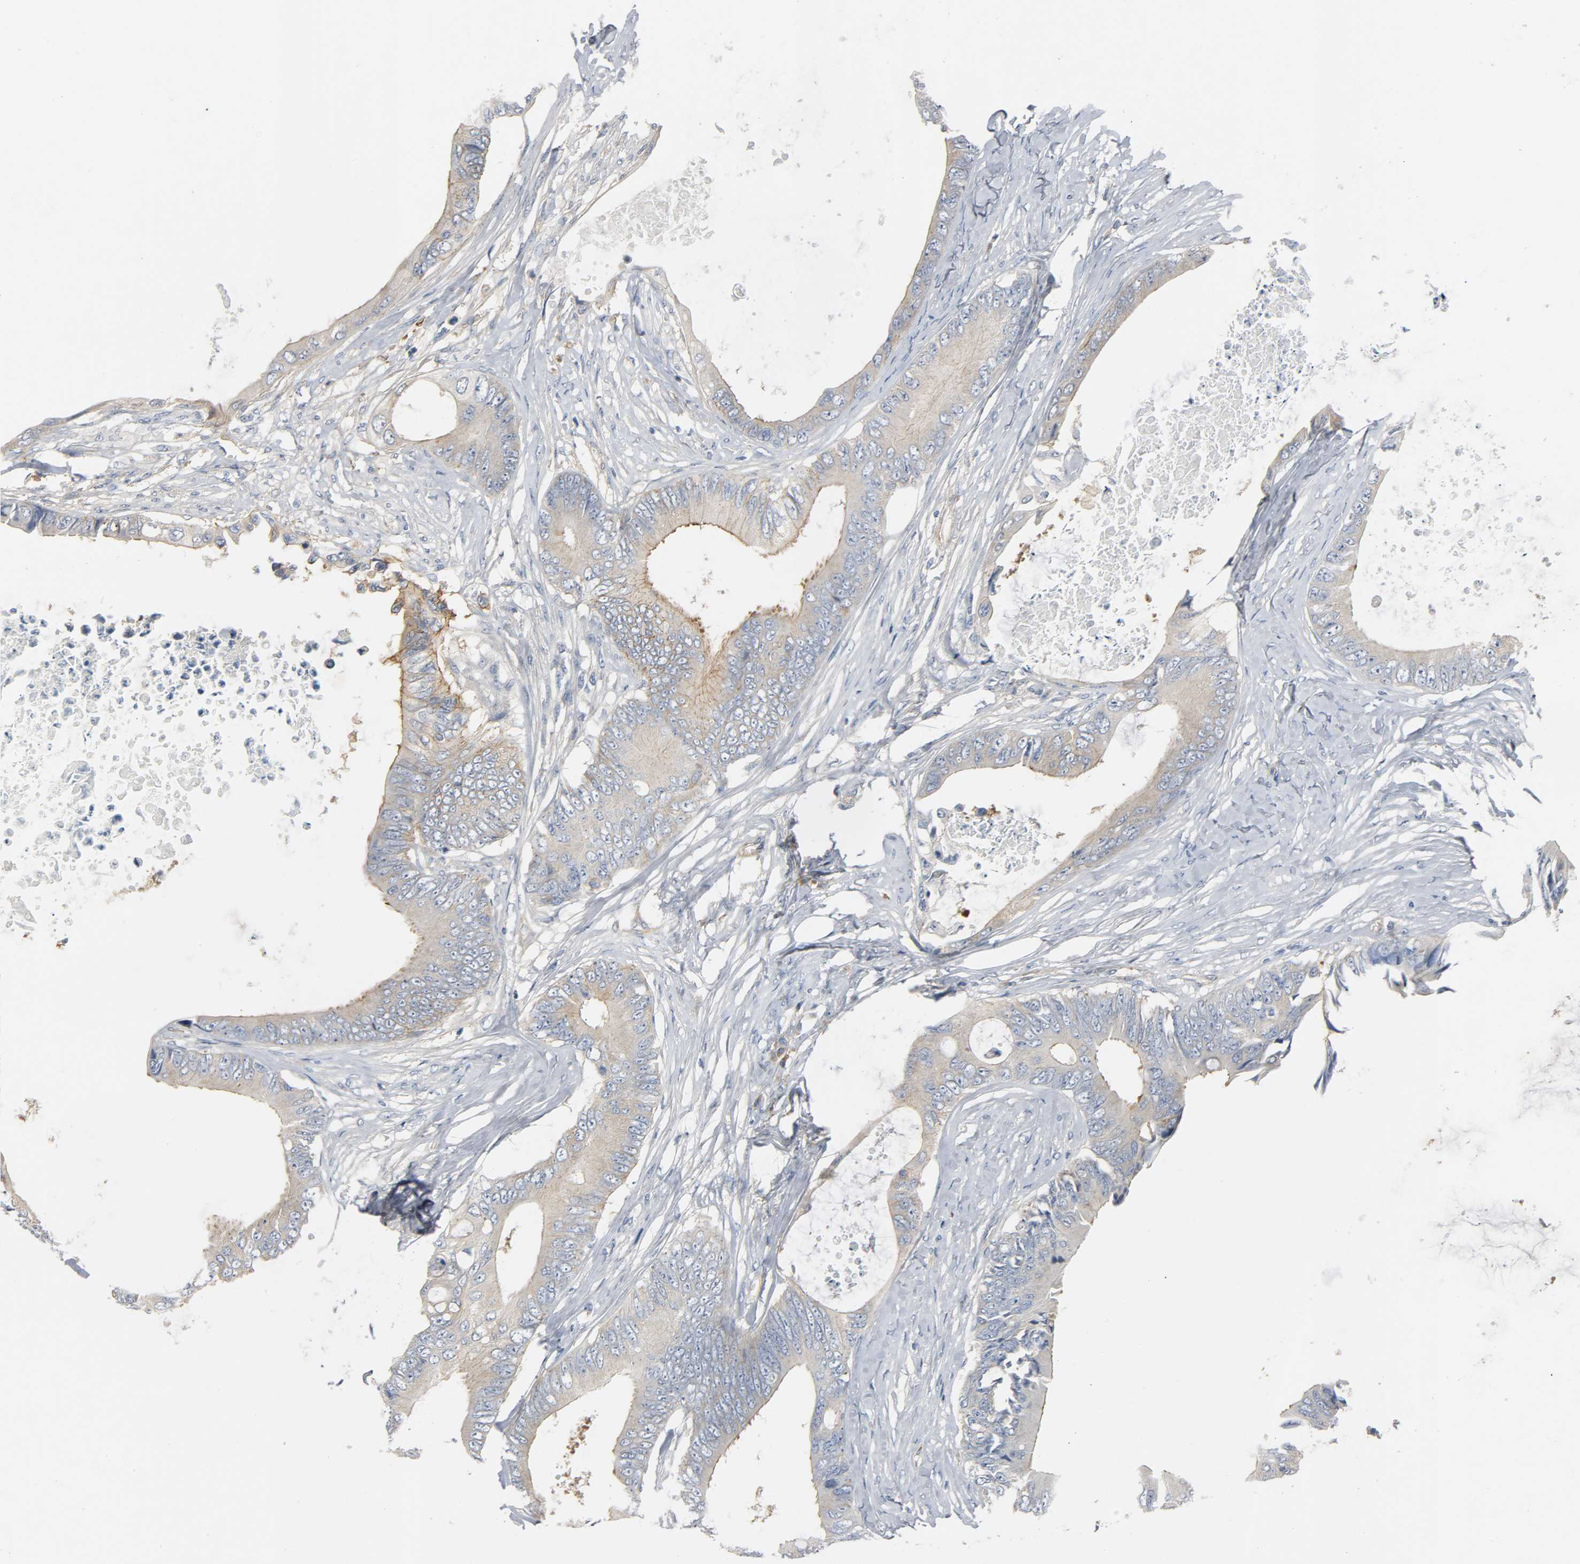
{"staining": {"intensity": "moderate", "quantity": ">75%", "location": "cytoplasmic/membranous"}, "tissue": "colorectal cancer", "cell_type": "Tumor cells", "image_type": "cancer", "snomed": [{"axis": "morphology", "description": "Normal tissue, NOS"}, {"axis": "morphology", "description": "Adenocarcinoma, NOS"}, {"axis": "topography", "description": "Rectum"}, {"axis": "topography", "description": "Peripheral nerve tissue"}], "caption": "Immunohistochemical staining of colorectal adenocarcinoma shows medium levels of moderate cytoplasmic/membranous staining in approximately >75% of tumor cells. (IHC, brightfield microscopy, high magnification).", "gene": "ARPC1A", "patient": {"sex": "female", "age": 77}}